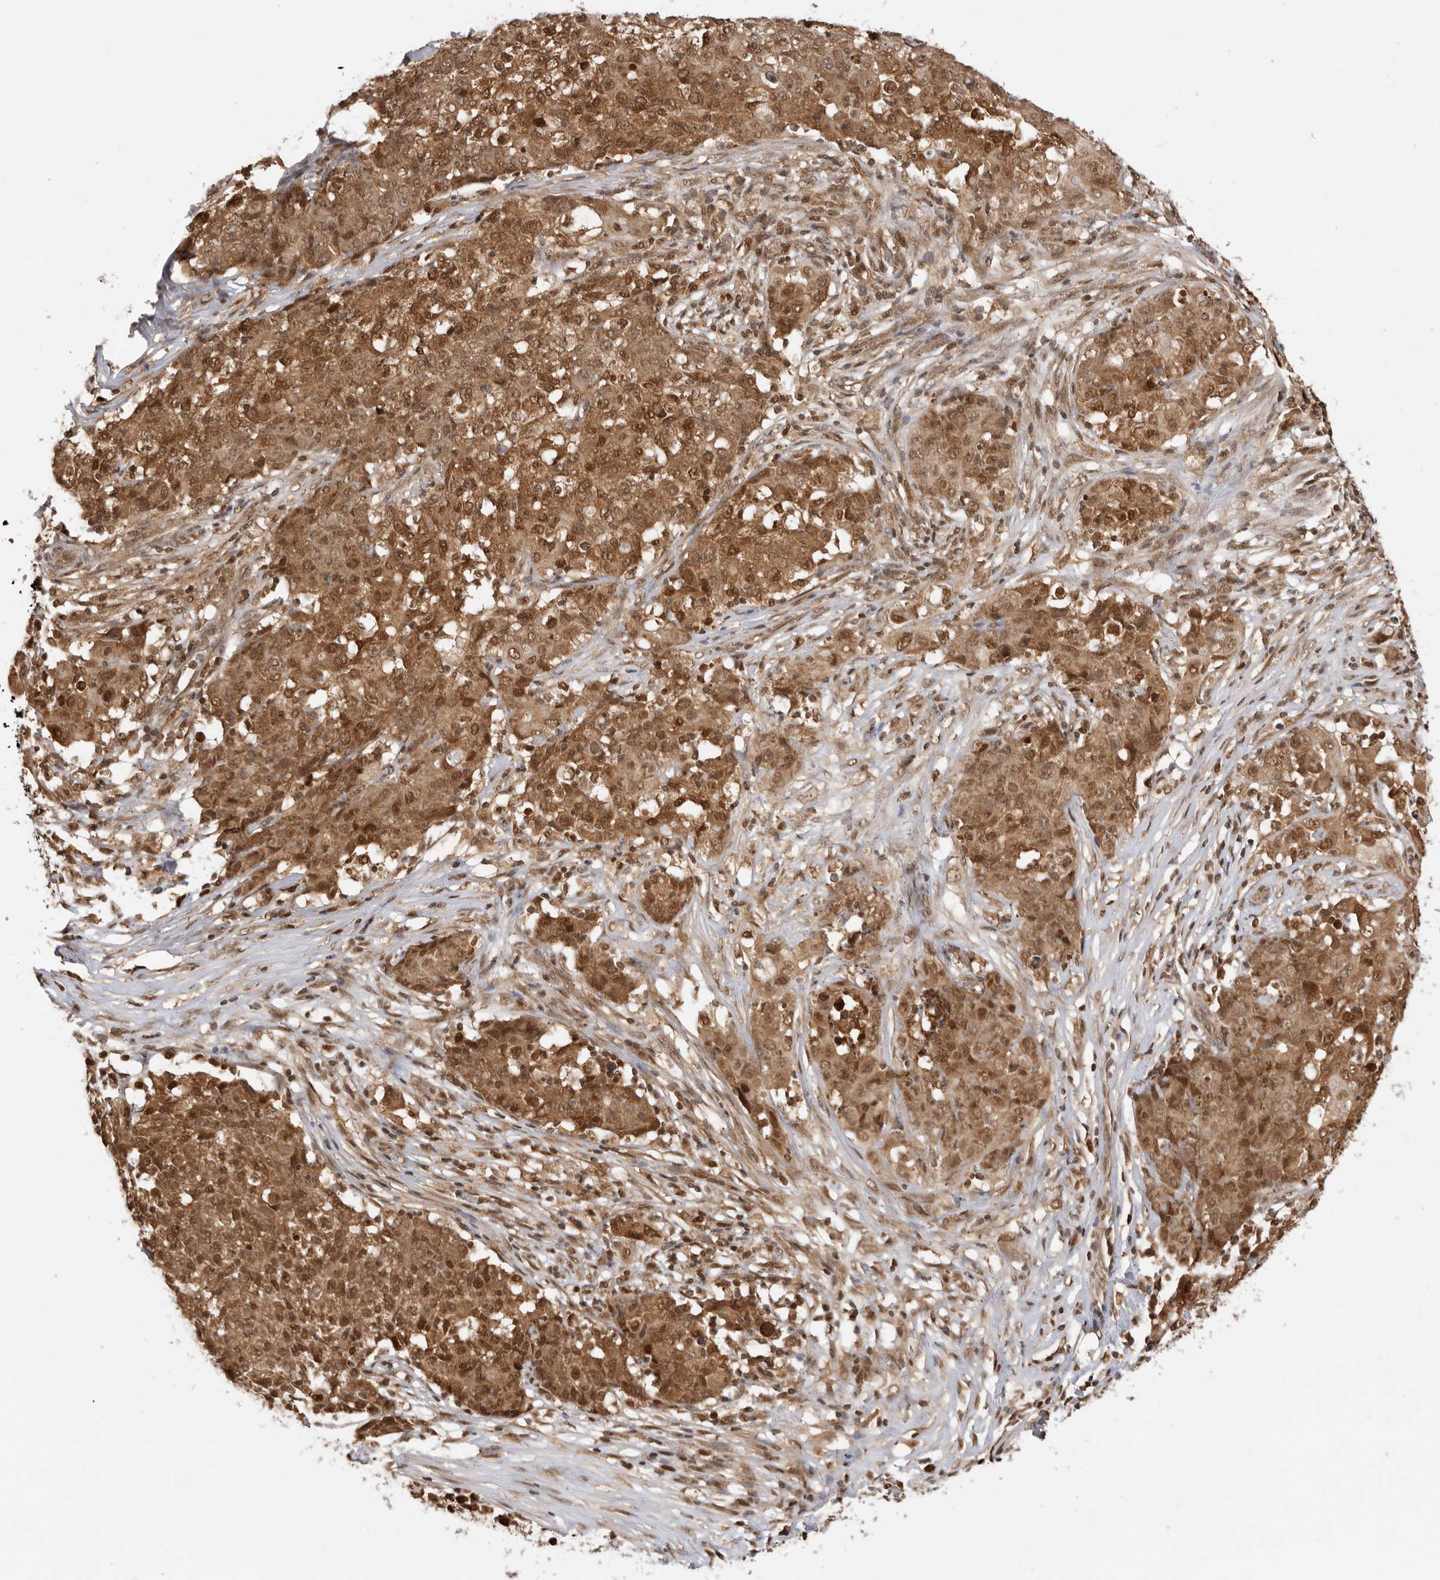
{"staining": {"intensity": "moderate", "quantity": ">75%", "location": "cytoplasmic/membranous,nuclear"}, "tissue": "ovarian cancer", "cell_type": "Tumor cells", "image_type": "cancer", "snomed": [{"axis": "morphology", "description": "Carcinoma, endometroid"}, {"axis": "topography", "description": "Ovary"}], "caption": "Tumor cells demonstrate medium levels of moderate cytoplasmic/membranous and nuclear positivity in approximately >75% of cells in human ovarian endometroid carcinoma.", "gene": "ADPRS", "patient": {"sex": "female", "age": 42}}